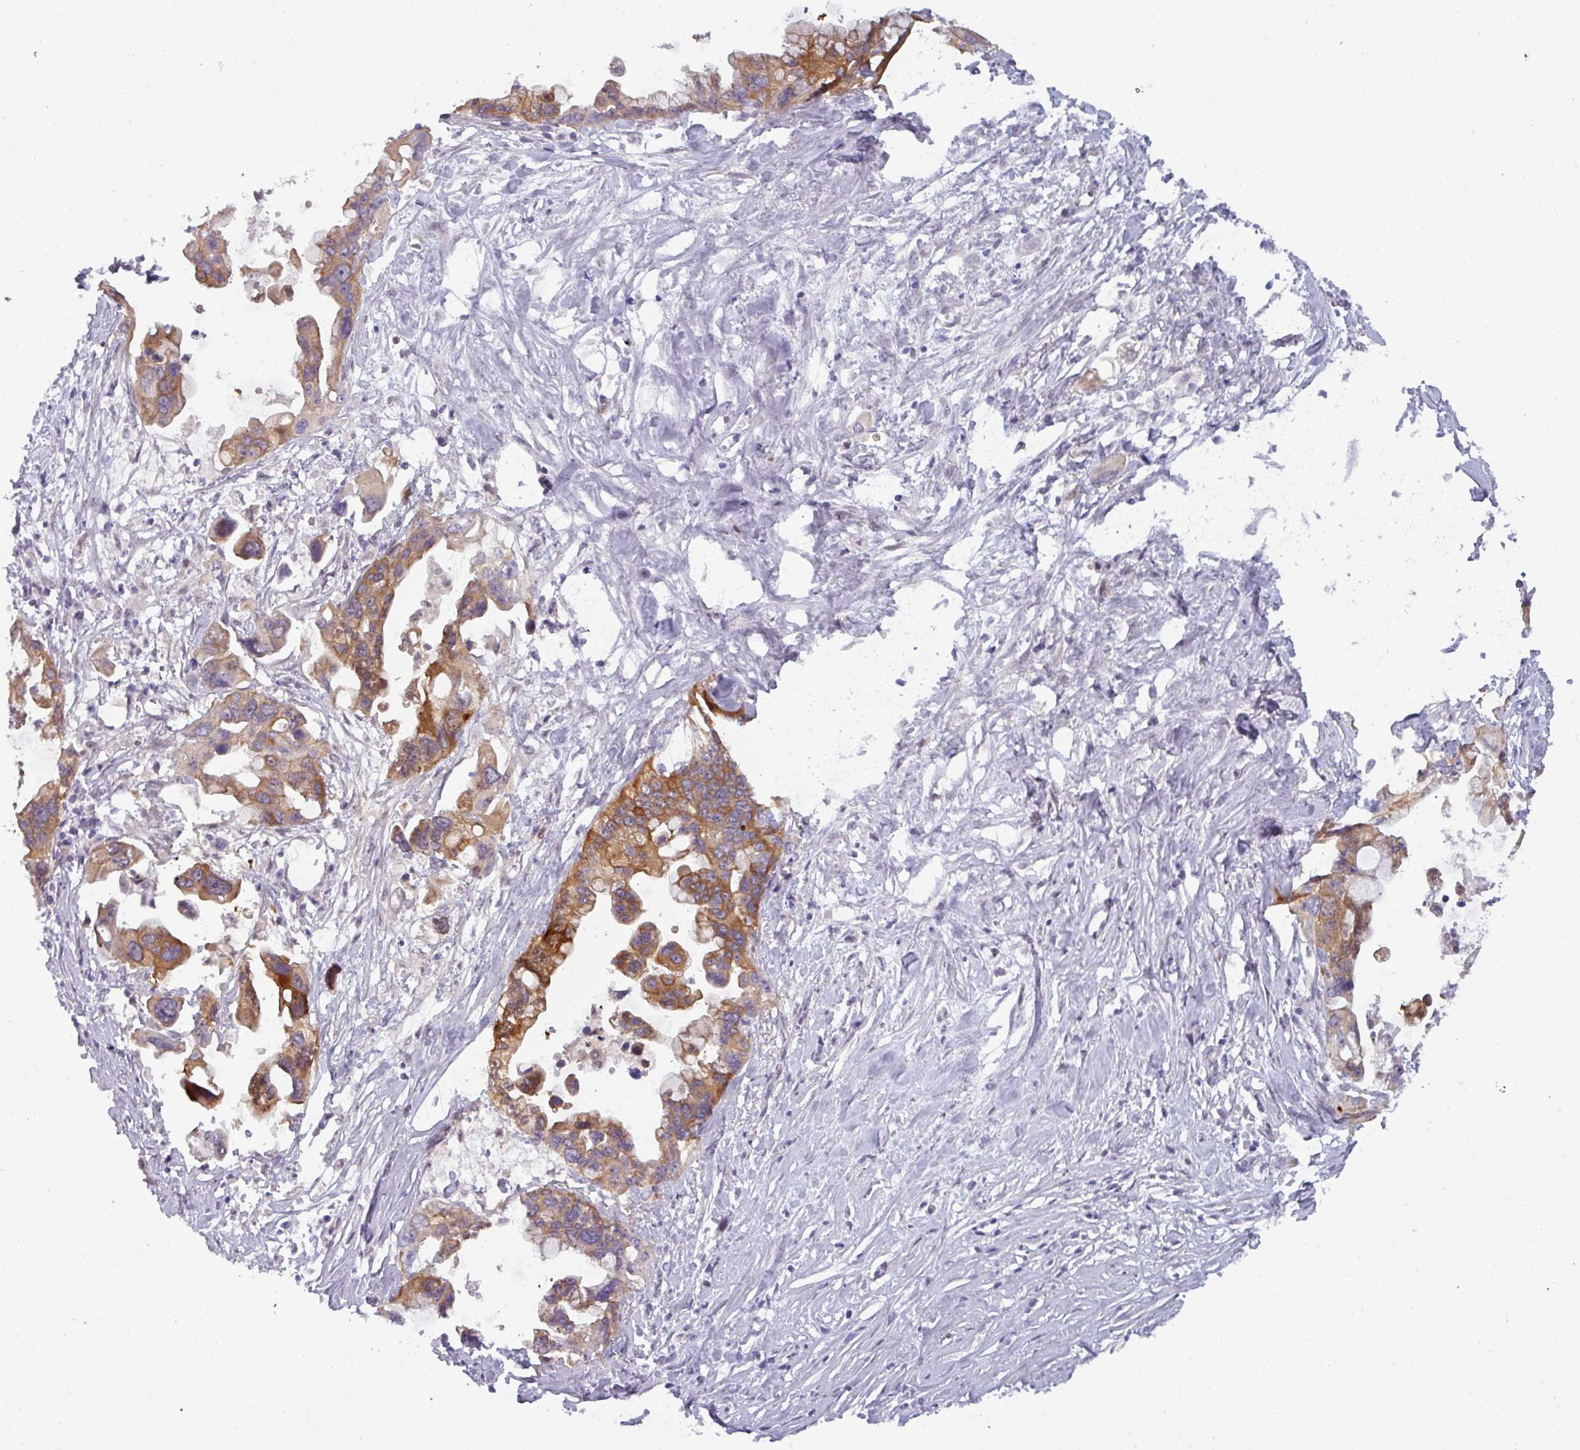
{"staining": {"intensity": "moderate", "quantity": ">75%", "location": "cytoplasmic/membranous"}, "tissue": "pancreatic cancer", "cell_type": "Tumor cells", "image_type": "cancer", "snomed": [{"axis": "morphology", "description": "Adenocarcinoma, NOS"}, {"axis": "topography", "description": "Pancreas"}], "caption": "A high-resolution micrograph shows immunohistochemistry (IHC) staining of pancreatic adenocarcinoma, which exhibits moderate cytoplasmic/membranous expression in approximately >75% of tumor cells.", "gene": "PRAMEF12", "patient": {"sex": "female", "age": 83}}